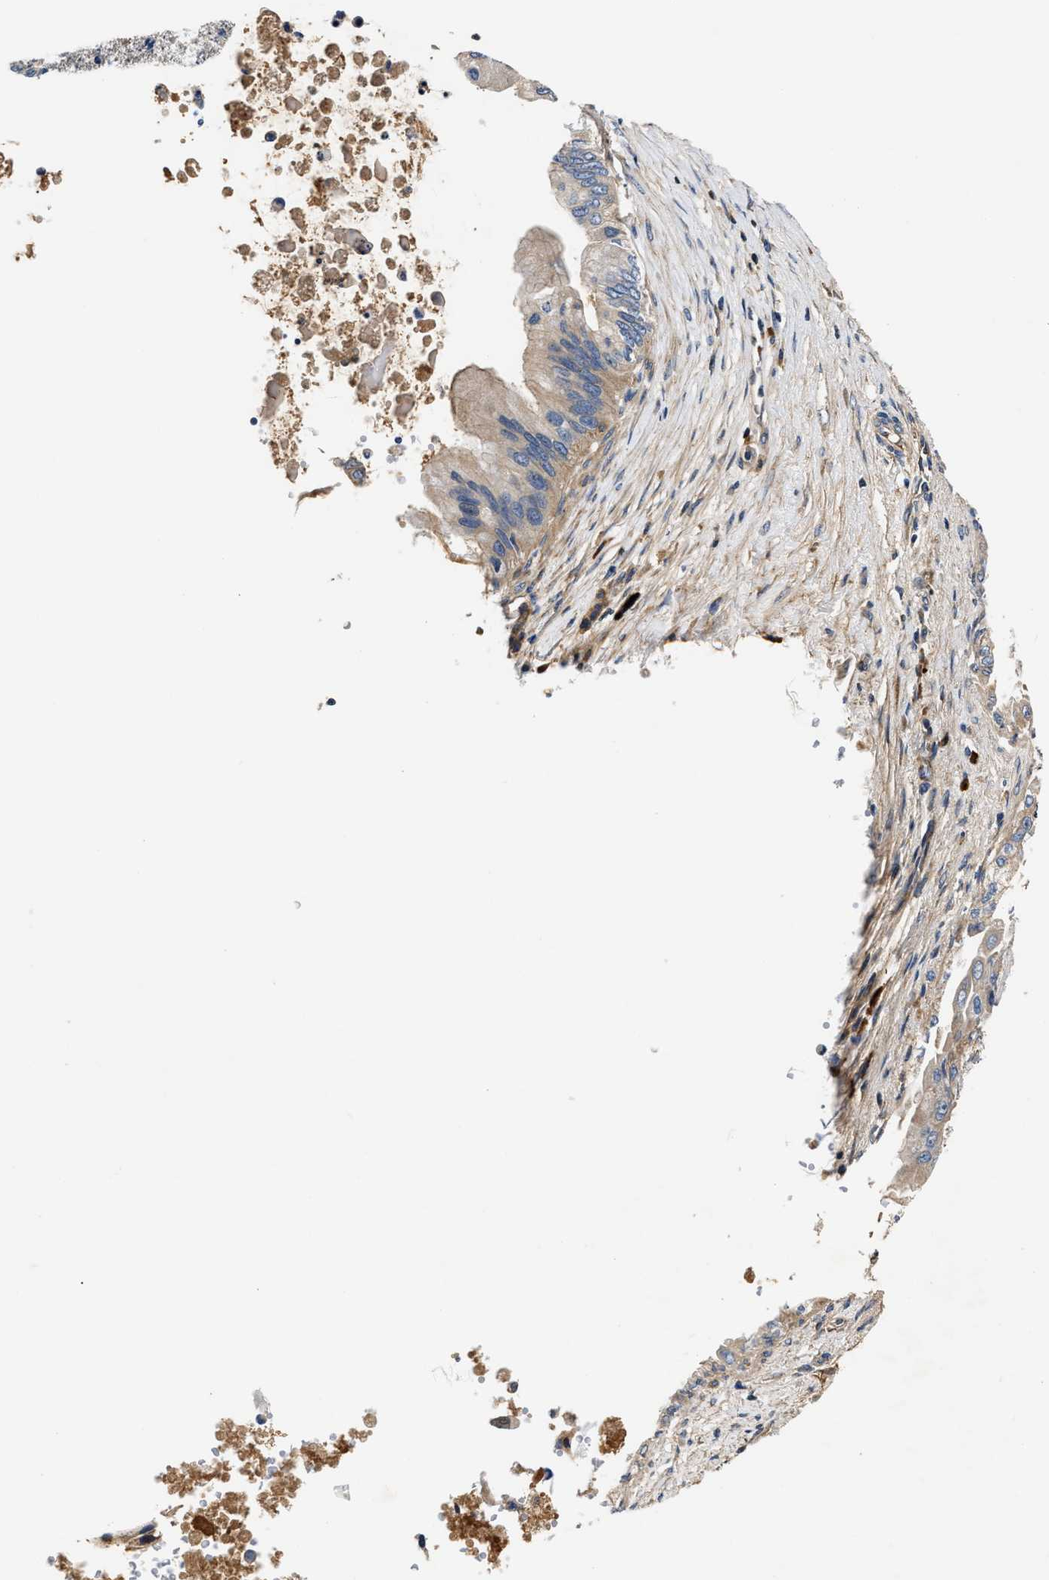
{"staining": {"intensity": "negative", "quantity": "none", "location": "none"}, "tissue": "pancreatic cancer", "cell_type": "Tumor cells", "image_type": "cancer", "snomed": [{"axis": "morphology", "description": "Adenocarcinoma, NOS"}, {"axis": "topography", "description": "Pancreas"}], "caption": "There is no significant expression in tumor cells of pancreatic cancer (adenocarcinoma). (Stains: DAB (3,3'-diaminobenzidine) immunohistochemistry (IHC) with hematoxylin counter stain, Microscopy: brightfield microscopy at high magnification).", "gene": "TEX2", "patient": {"sex": "female", "age": 73}}